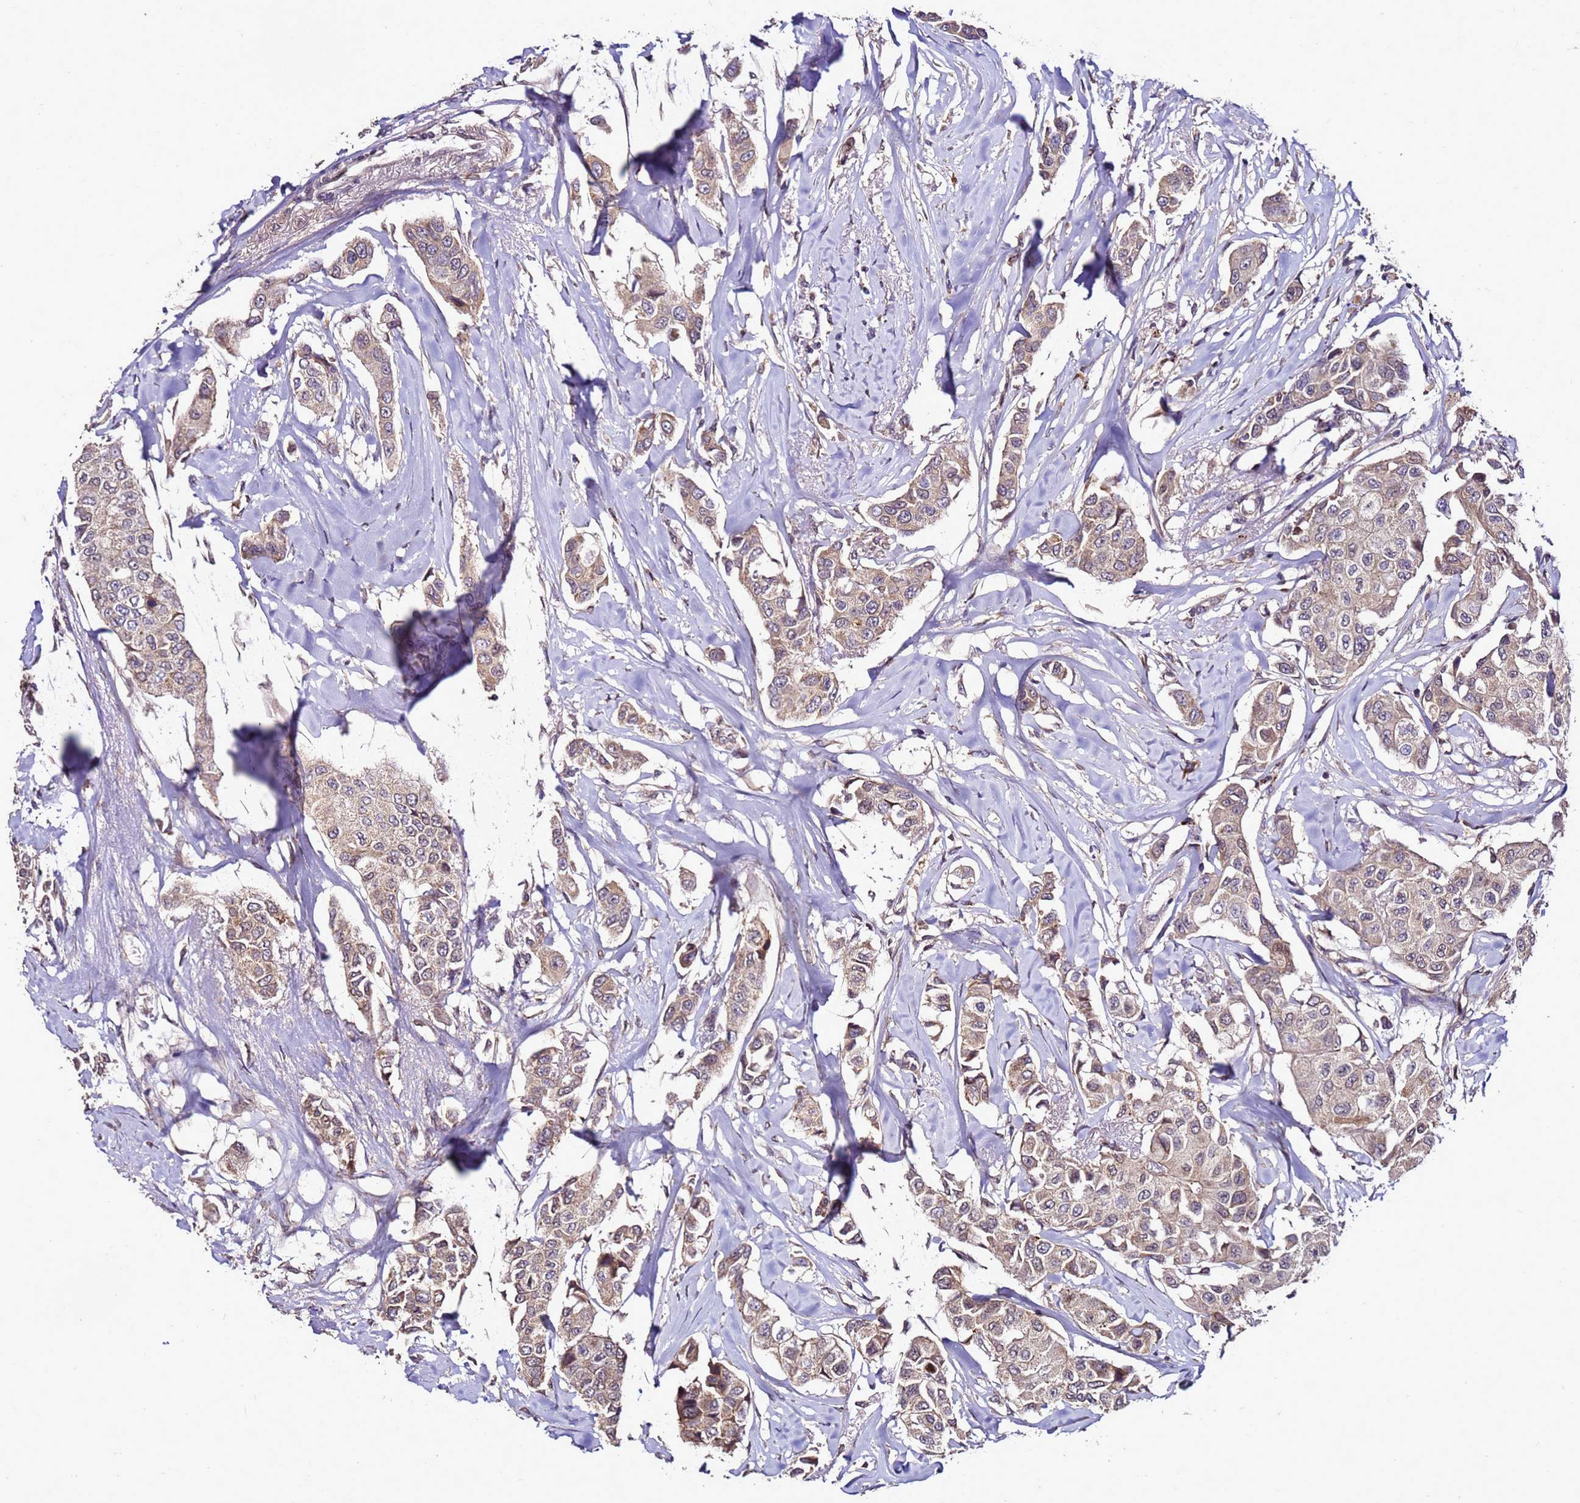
{"staining": {"intensity": "weak", "quantity": "25%-75%", "location": "cytoplasmic/membranous"}, "tissue": "breast cancer", "cell_type": "Tumor cells", "image_type": "cancer", "snomed": [{"axis": "morphology", "description": "Duct carcinoma"}, {"axis": "topography", "description": "Breast"}], "caption": "Weak cytoplasmic/membranous expression for a protein is identified in approximately 25%-75% of tumor cells of breast cancer (infiltrating ductal carcinoma) using immunohistochemistry (IHC).", "gene": "ZNF329", "patient": {"sex": "female", "age": 80}}